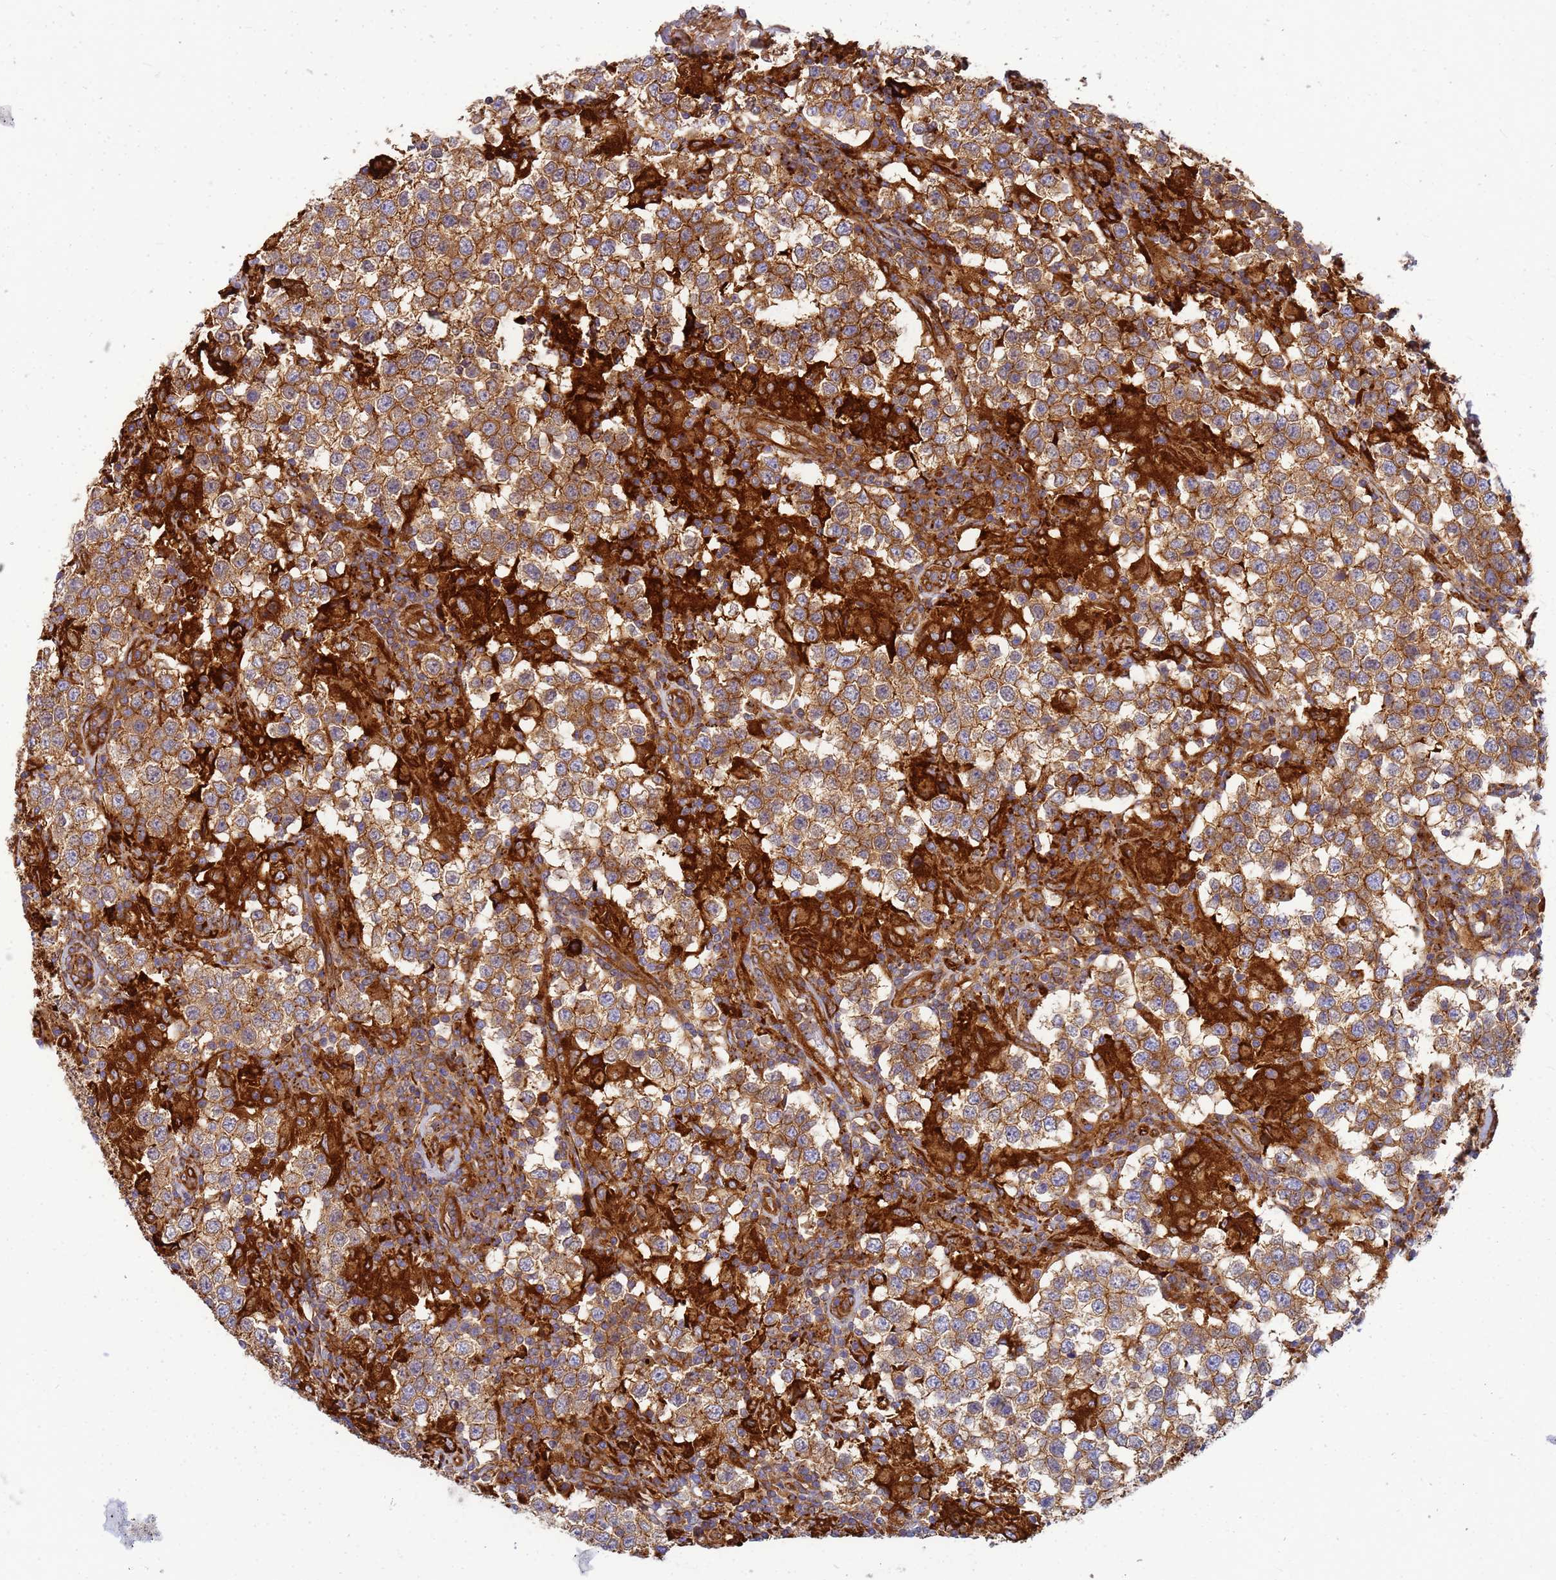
{"staining": {"intensity": "moderate", "quantity": ">75%", "location": "cytoplasmic/membranous"}, "tissue": "testis cancer", "cell_type": "Tumor cells", "image_type": "cancer", "snomed": [{"axis": "morphology", "description": "Seminoma, NOS"}, {"axis": "morphology", "description": "Carcinoma, Embryonal, NOS"}, {"axis": "topography", "description": "Testis"}], "caption": "High-magnification brightfield microscopy of testis cancer (embryonal carcinoma) stained with DAB (brown) and counterstained with hematoxylin (blue). tumor cells exhibit moderate cytoplasmic/membranous expression is present in about>75% of cells. (IHC, brightfield microscopy, high magnification).", "gene": "C2CD5", "patient": {"sex": "male", "age": 41}}